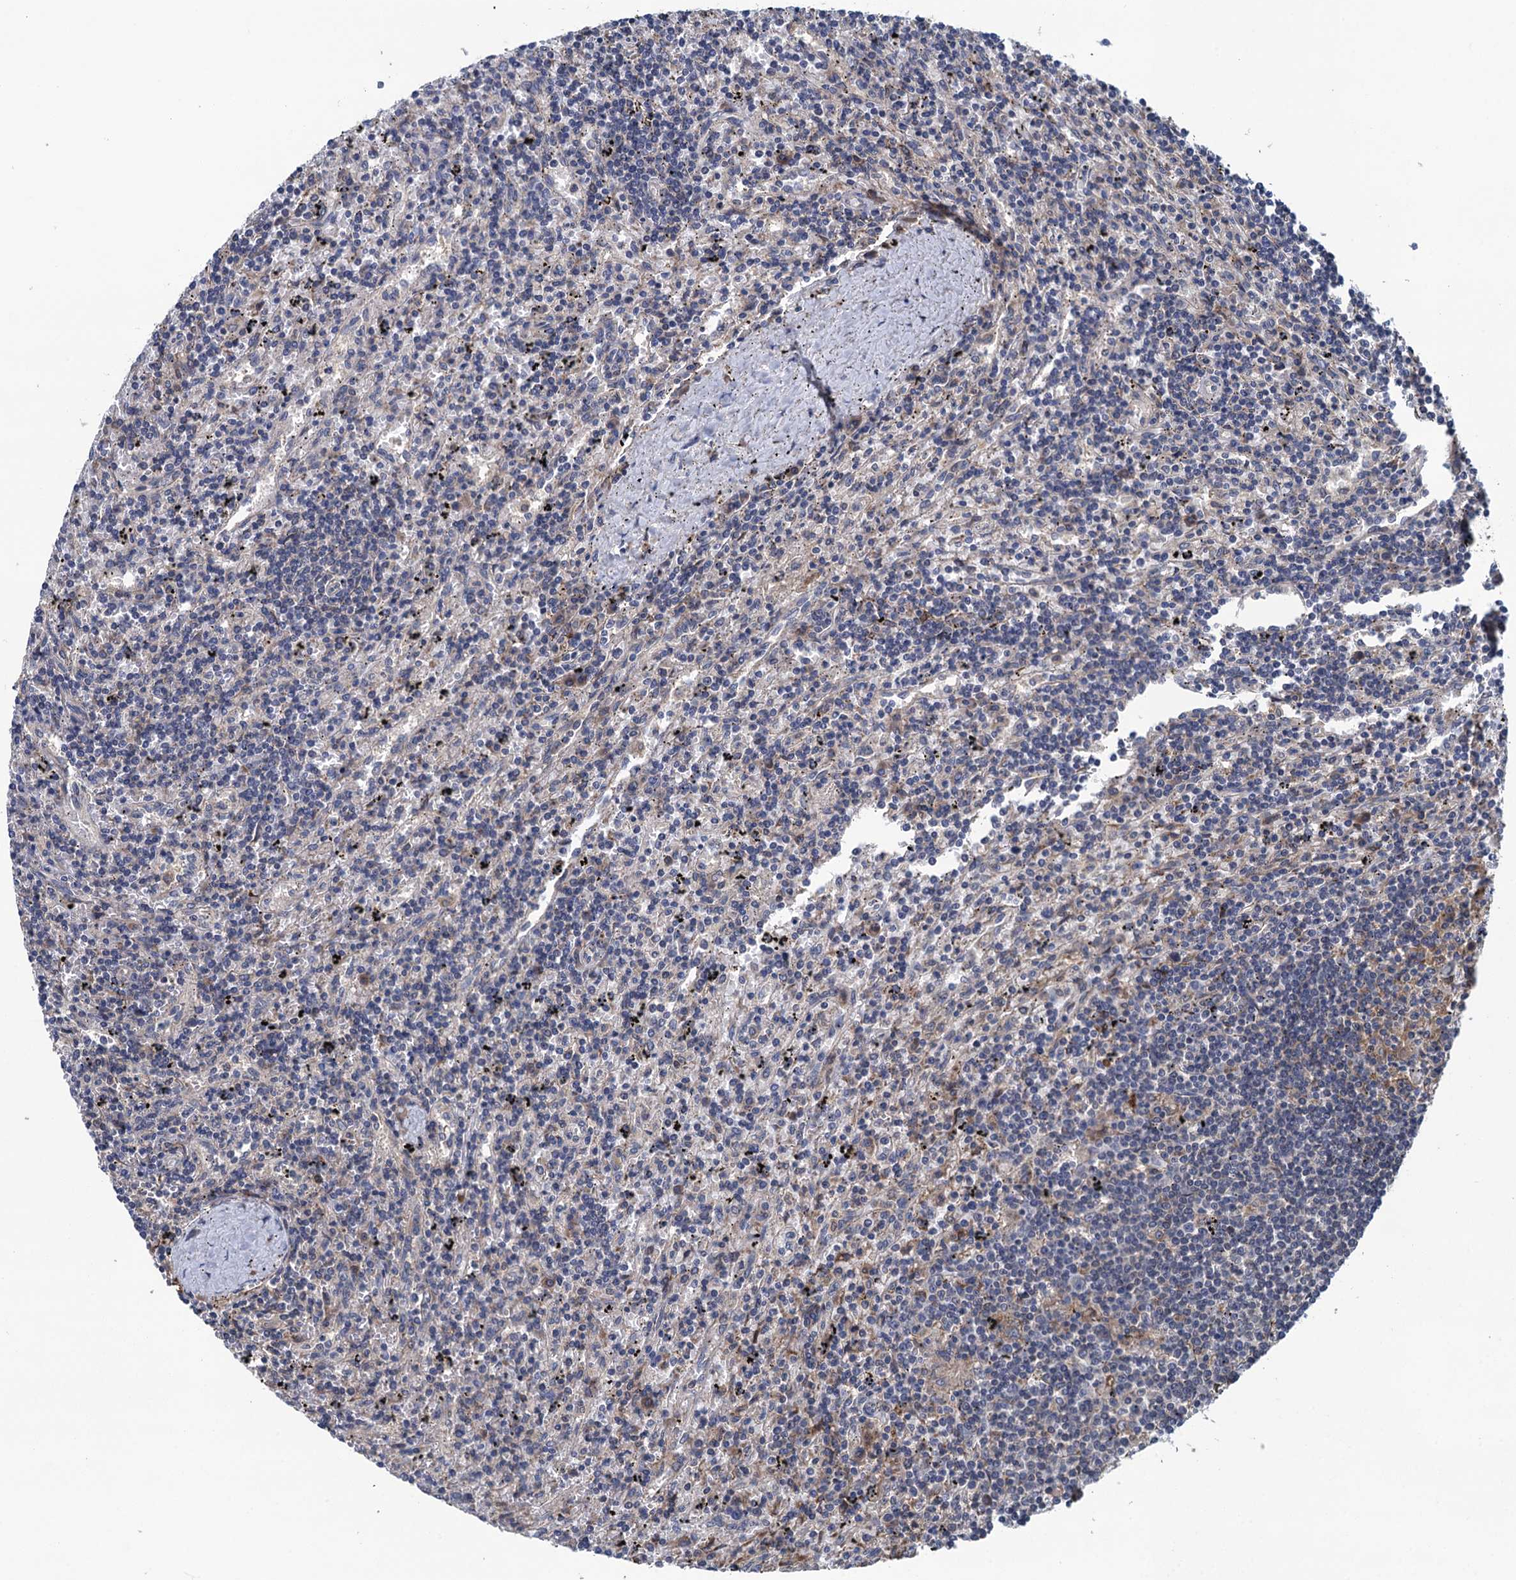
{"staining": {"intensity": "negative", "quantity": "none", "location": "none"}, "tissue": "lymphoma", "cell_type": "Tumor cells", "image_type": "cancer", "snomed": [{"axis": "morphology", "description": "Malignant lymphoma, non-Hodgkin's type, Low grade"}, {"axis": "topography", "description": "Spleen"}], "caption": "This is an IHC micrograph of lymphoma. There is no staining in tumor cells.", "gene": "CNTN5", "patient": {"sex": "male", "age": 76}}